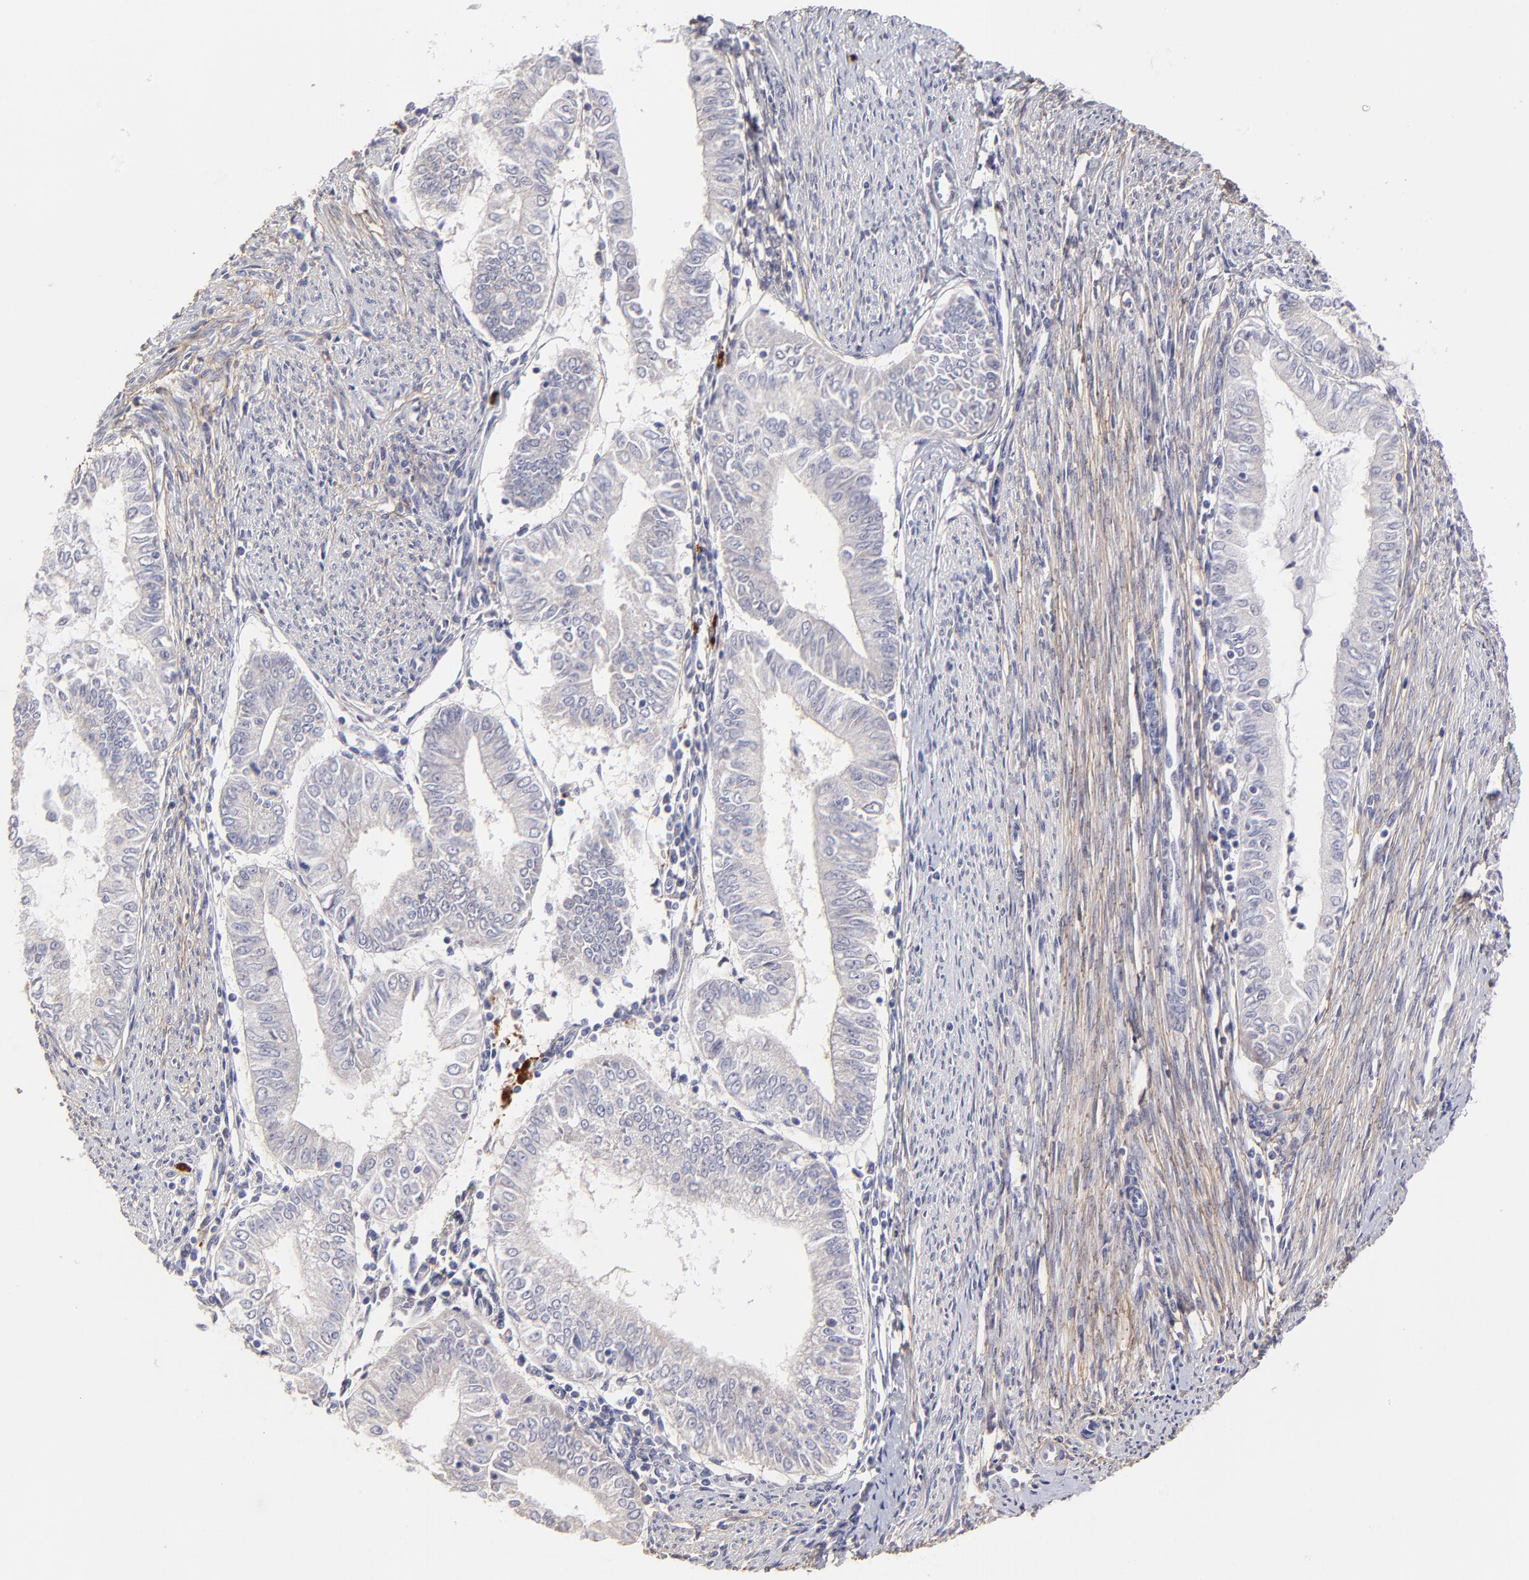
{"staining": {"intensity": "negative", "quantity": "none", "location": "none"}, "tissue": "endometrial cancer", "cell_type": "Tumor cells", "image_type": "cancer", "snomed": [{"axis": "morphology", "description": "Adenocarcinoma, NOS"}, {"axis": "topography", "description": "Endometrium"}], "caption": "High power microscopy histopathology image of an immunohistochemistry micrograph of endometrial cancer, revealing no significant positivity in tumor cells.", "gene": "BTG2", "patient": {"sex": "female", "age": 66}}